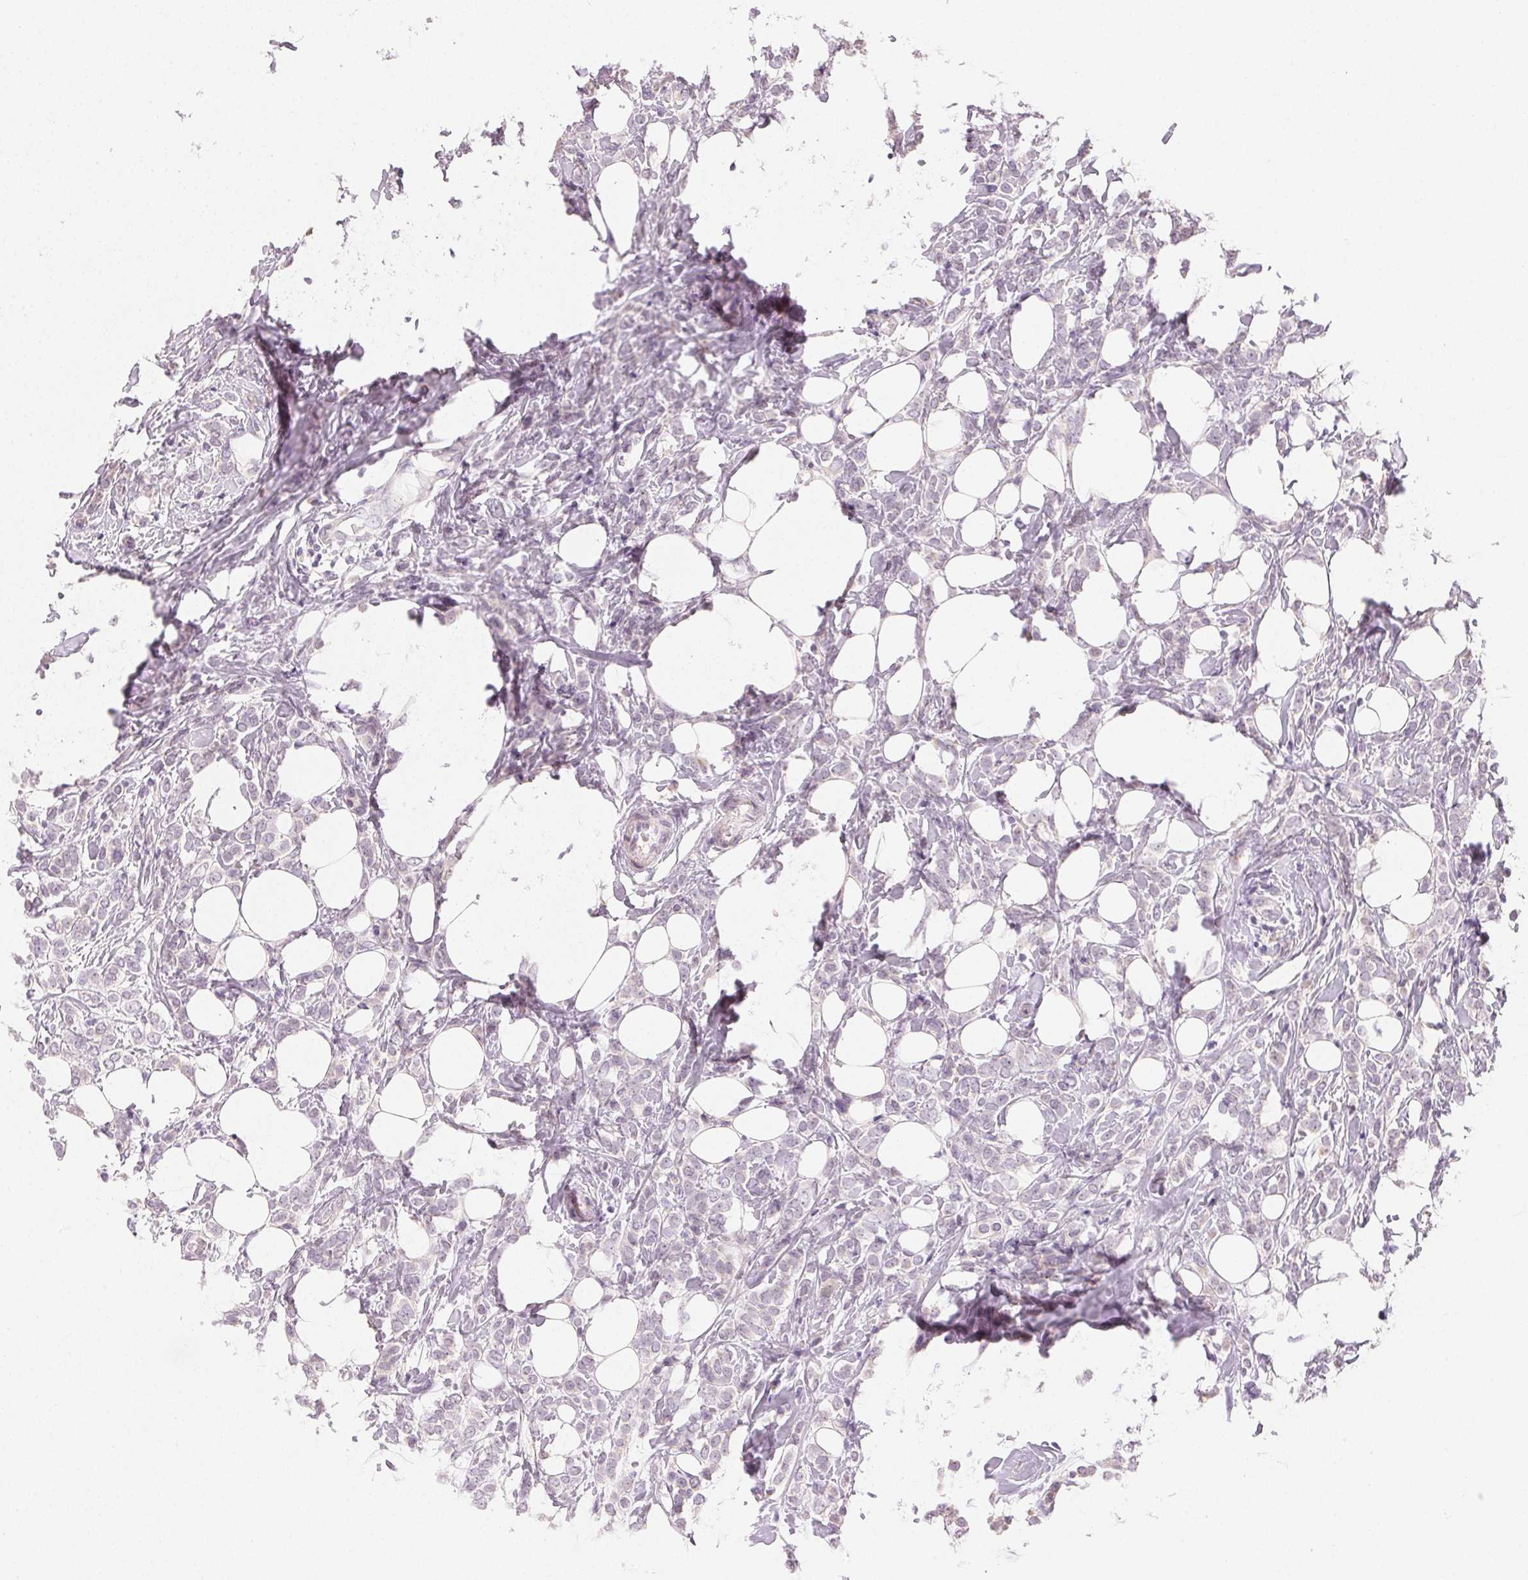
{"staining": {"intensity": "negative", "quantity": "none", "location": "none"}, "tissue": "breast cancer", "cell_type": "Tumor cells", "image_type": "cancer", "snomed": [{"axis": "morphology", "description": "Lobular carcinoma"}, {"axis": "topography", "description": "Breast"}], "caption": "The micrograph exhibits no staining of tumor cells in lobular carcinoma (breast).", "gene": "MYBL1", "patient": {"sex": "female", "age": 49}}